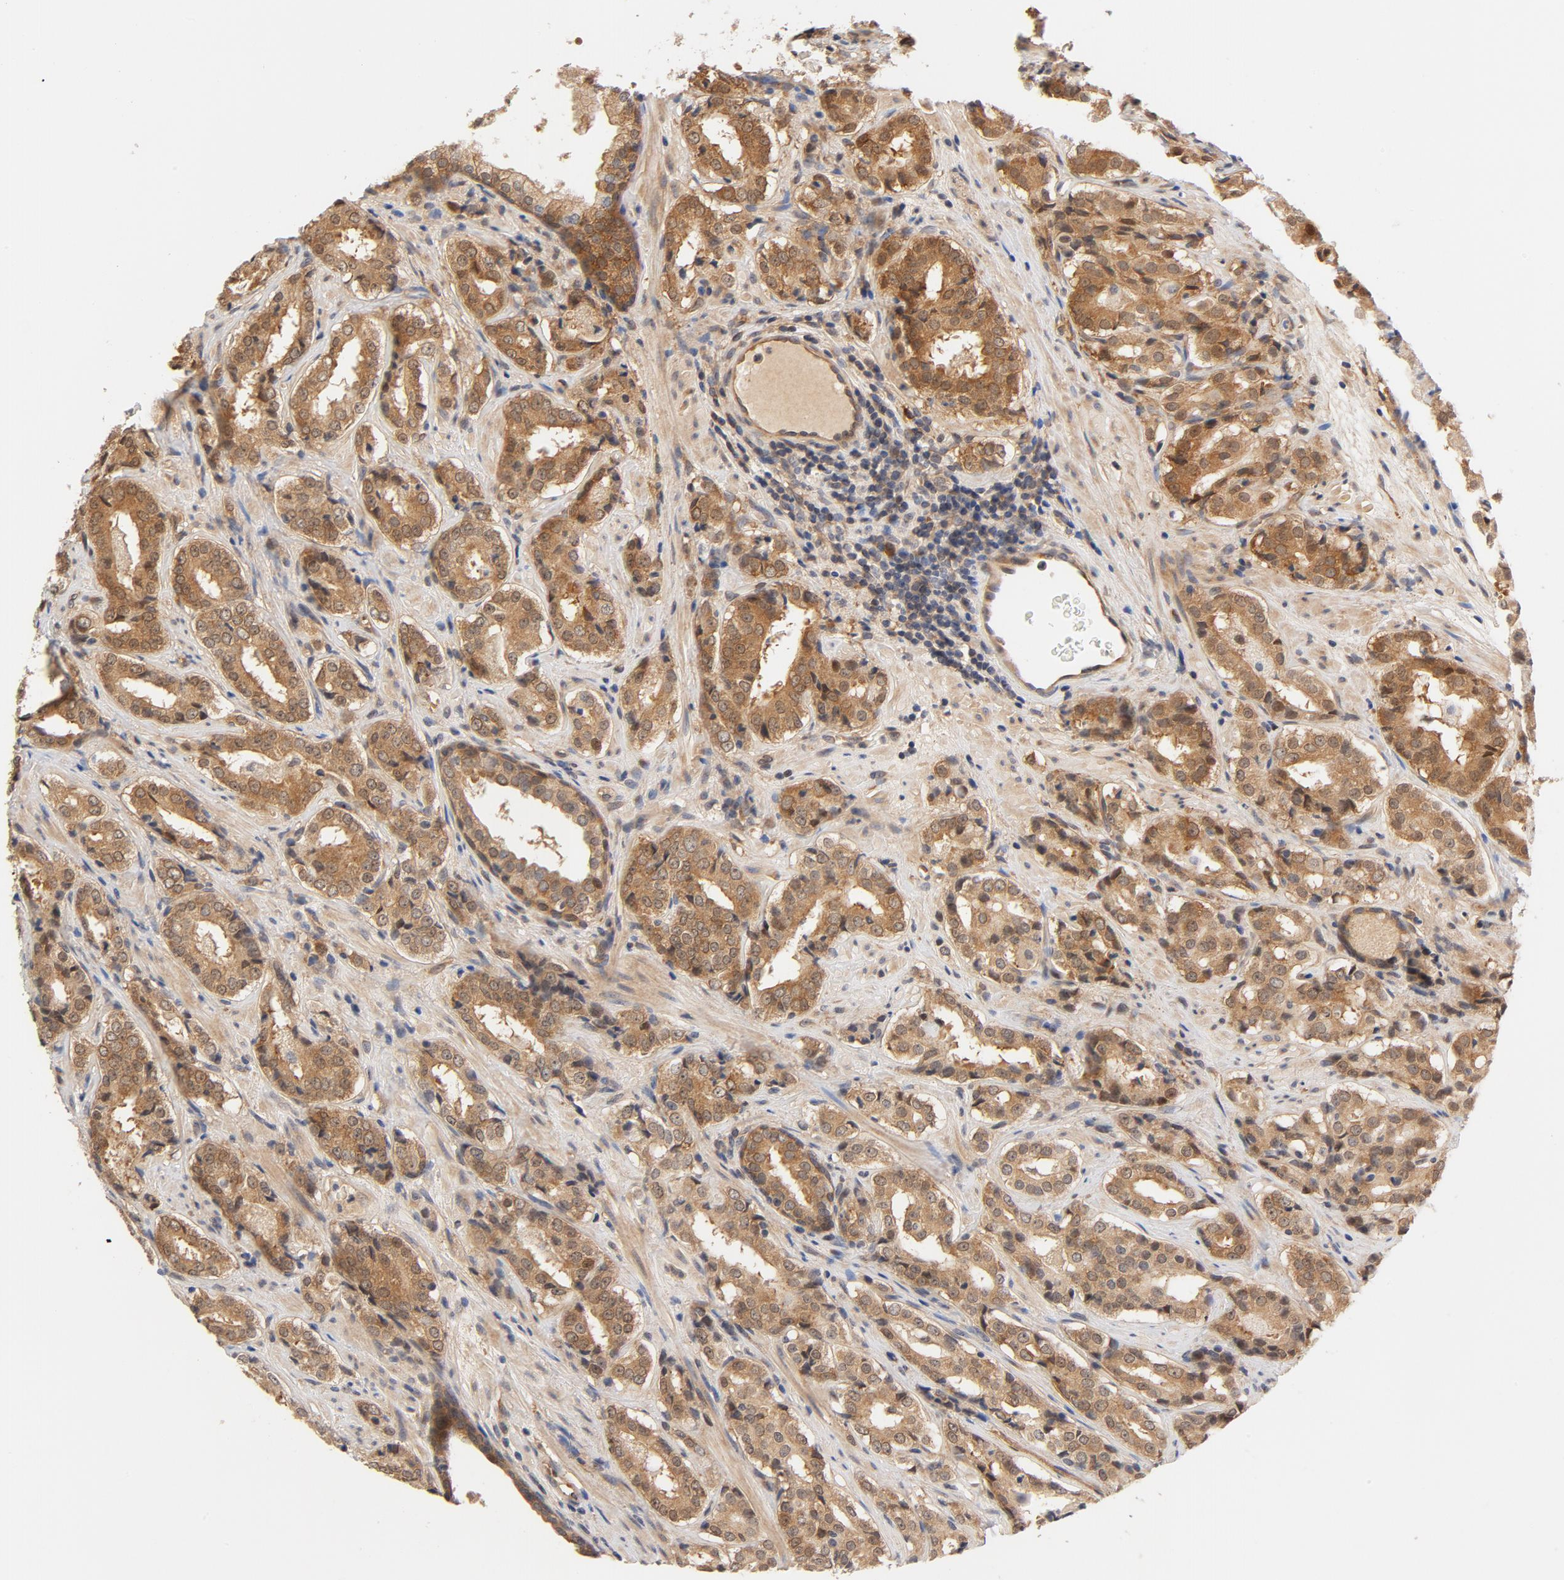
{"staining": {"intensity": "moderate", "quantity": ">75%", "location": "cytoplasmic/membranous"}, "tissue": "prostate cancer", "cell_type": "Tumor cells", "image_type": "cancer", "snomed": [{"axis": "morphology", "description": "Adenocarcinoma, Medium grade"}, {"axis": "topography", "description": "Prostate"}], "caption": "Brown immunohistochemical staining in prostate adenocarcinoma (medium-grade) shows moderate cytoplasmic/membranous expression in about >75% of tumor cells.", "gene": "EIF4E", "patient": {"sex": "male", "age": 60}}